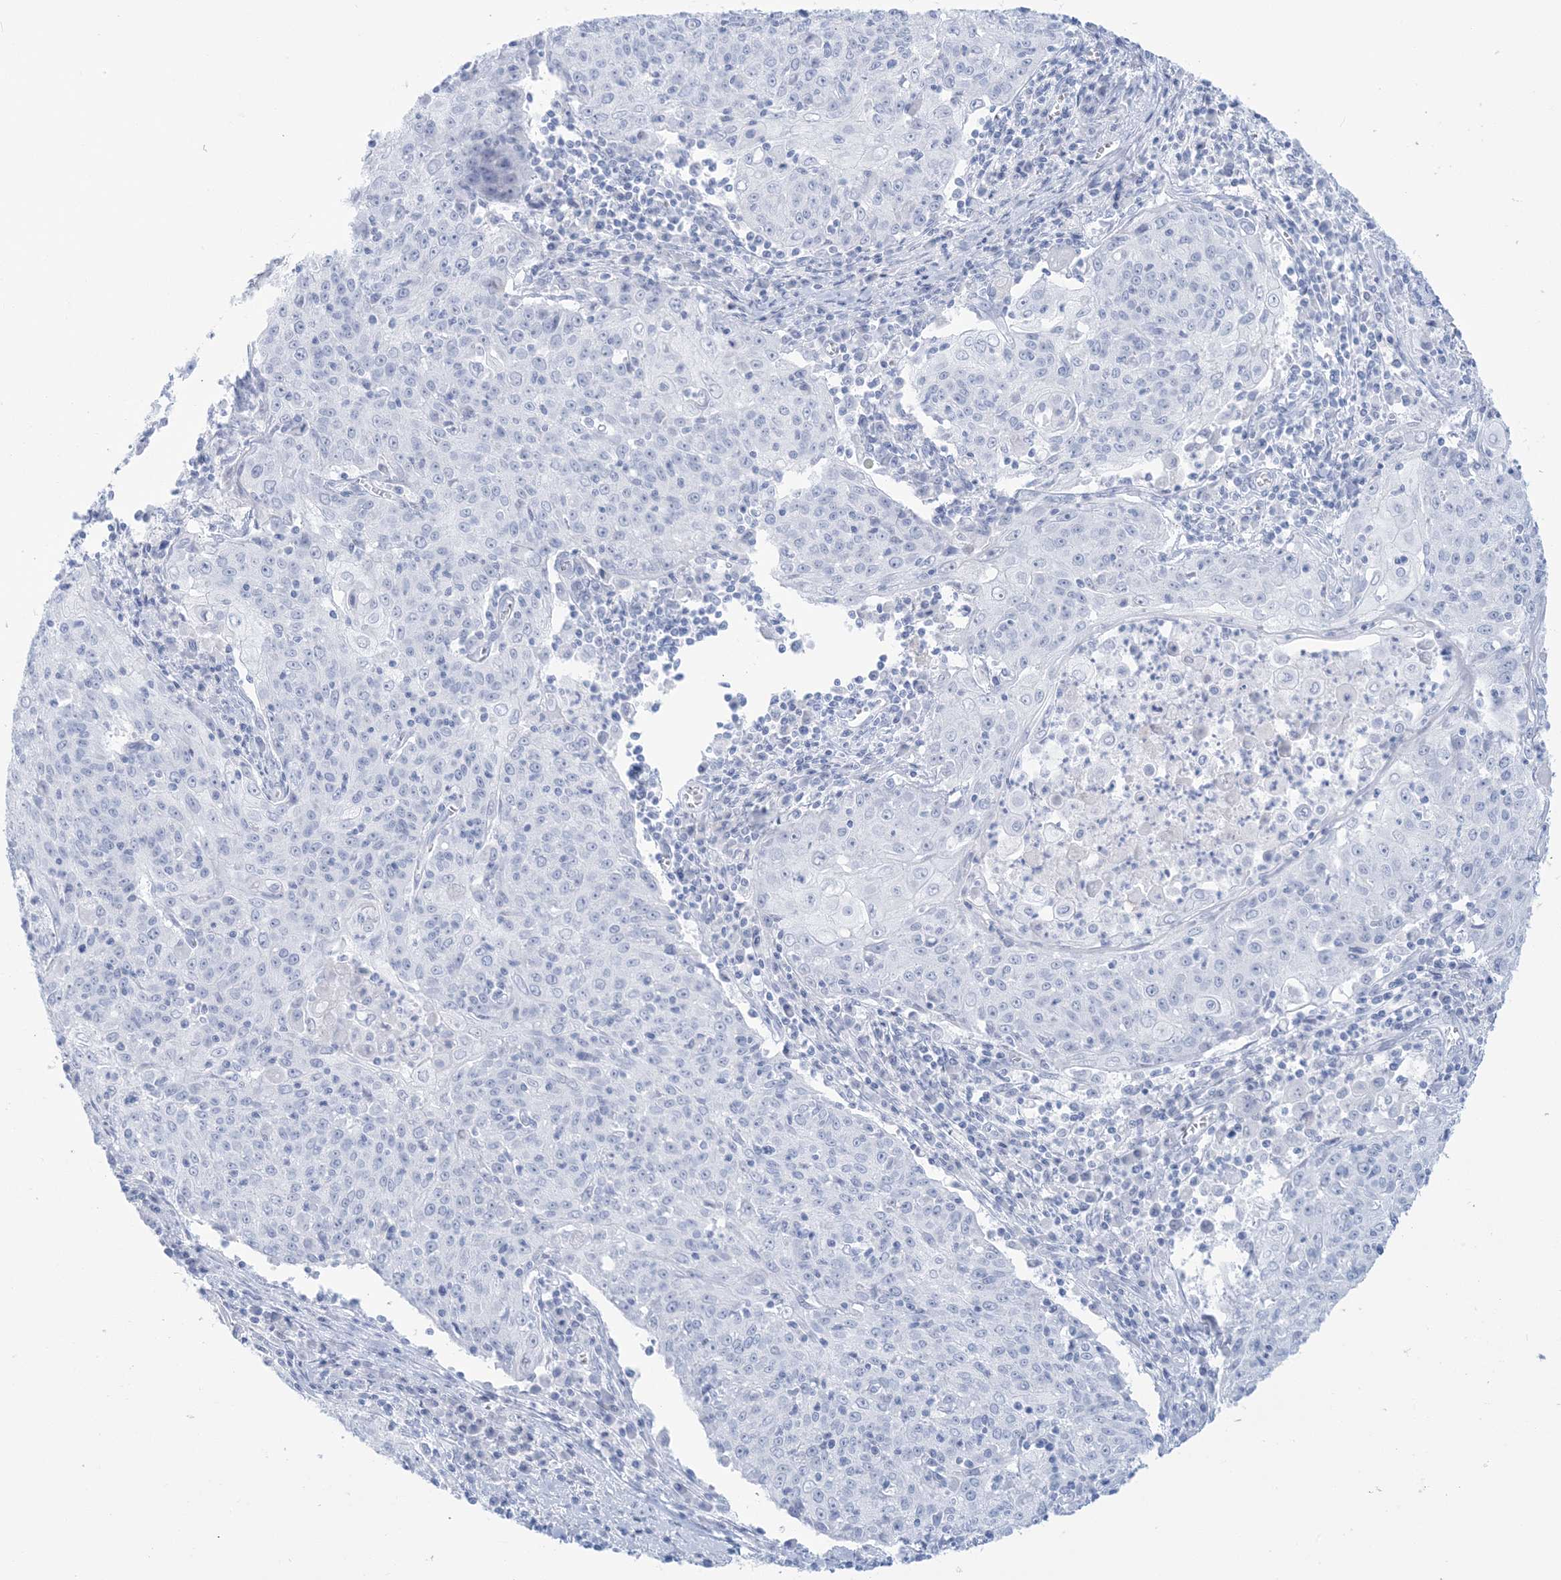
{"staining": {"intensity": "negative", "quantity": "none", "location": "none"}, "tissue": "cervical cancer", "cell_type": "Tumor cells", "image_type": "cancer", "snomed": [{"axis": "morphology", "description": "Squamous cell carcinoma, NOS"}, {"axis": "topography", "description": "Cervix"}], "caption": "Immunohistochemistry (IHC) image of neoplastic tissue: human squamous cell carcinoma (cervical) stained with DAB demonstrates no significant protein positivity in tumor cells.", "gene": "AGXT", "patient": {"sex": "female", "age": 48}}